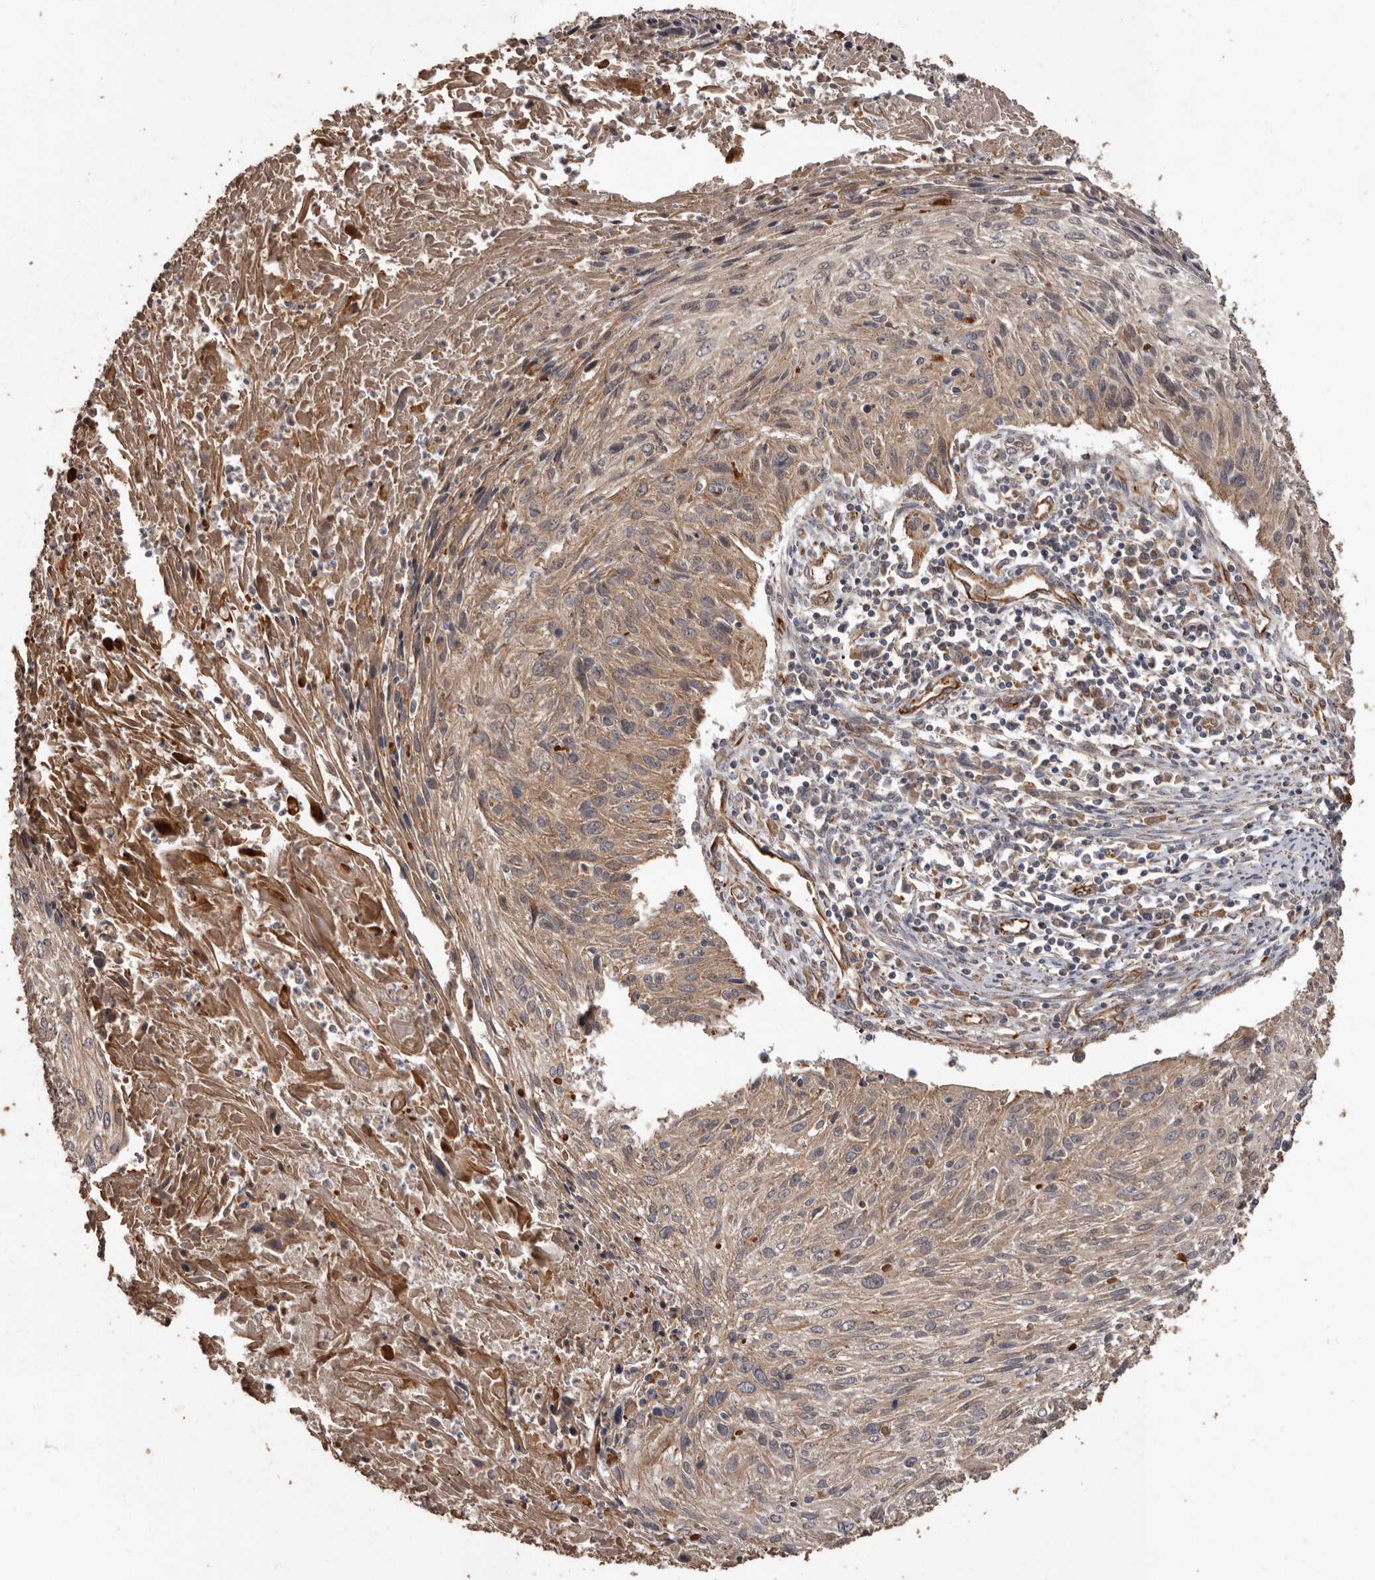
{"staining": {"intensity": "moderate", "quantity": "25%-75%", "location": "cytoplasmic/membranous"}, "tissue": "cervical cancer", "cell_type": "Tumor cells", "image_type": "cancer", "snomed": [{"axis": "morphology", "description": "Squamous cell carcinoma, NOS"}, {"axis": "topography", "description": "Cervix"}], "caption": "IHC (DAB (3,3'-diaminobenzidine)) staining of cervical cancer reveals moderate cytoplasmic/membranous protein expression in approximately 25%-75% of tumor cells. The staining was performed using DAB (3,3'-diaminobenzidine), with brown indicating positive protein expression. Nuclei are stained blue with hematoxylin.", "gene": "BRAT1", "patient": {"sex": "female", "age": 51}}